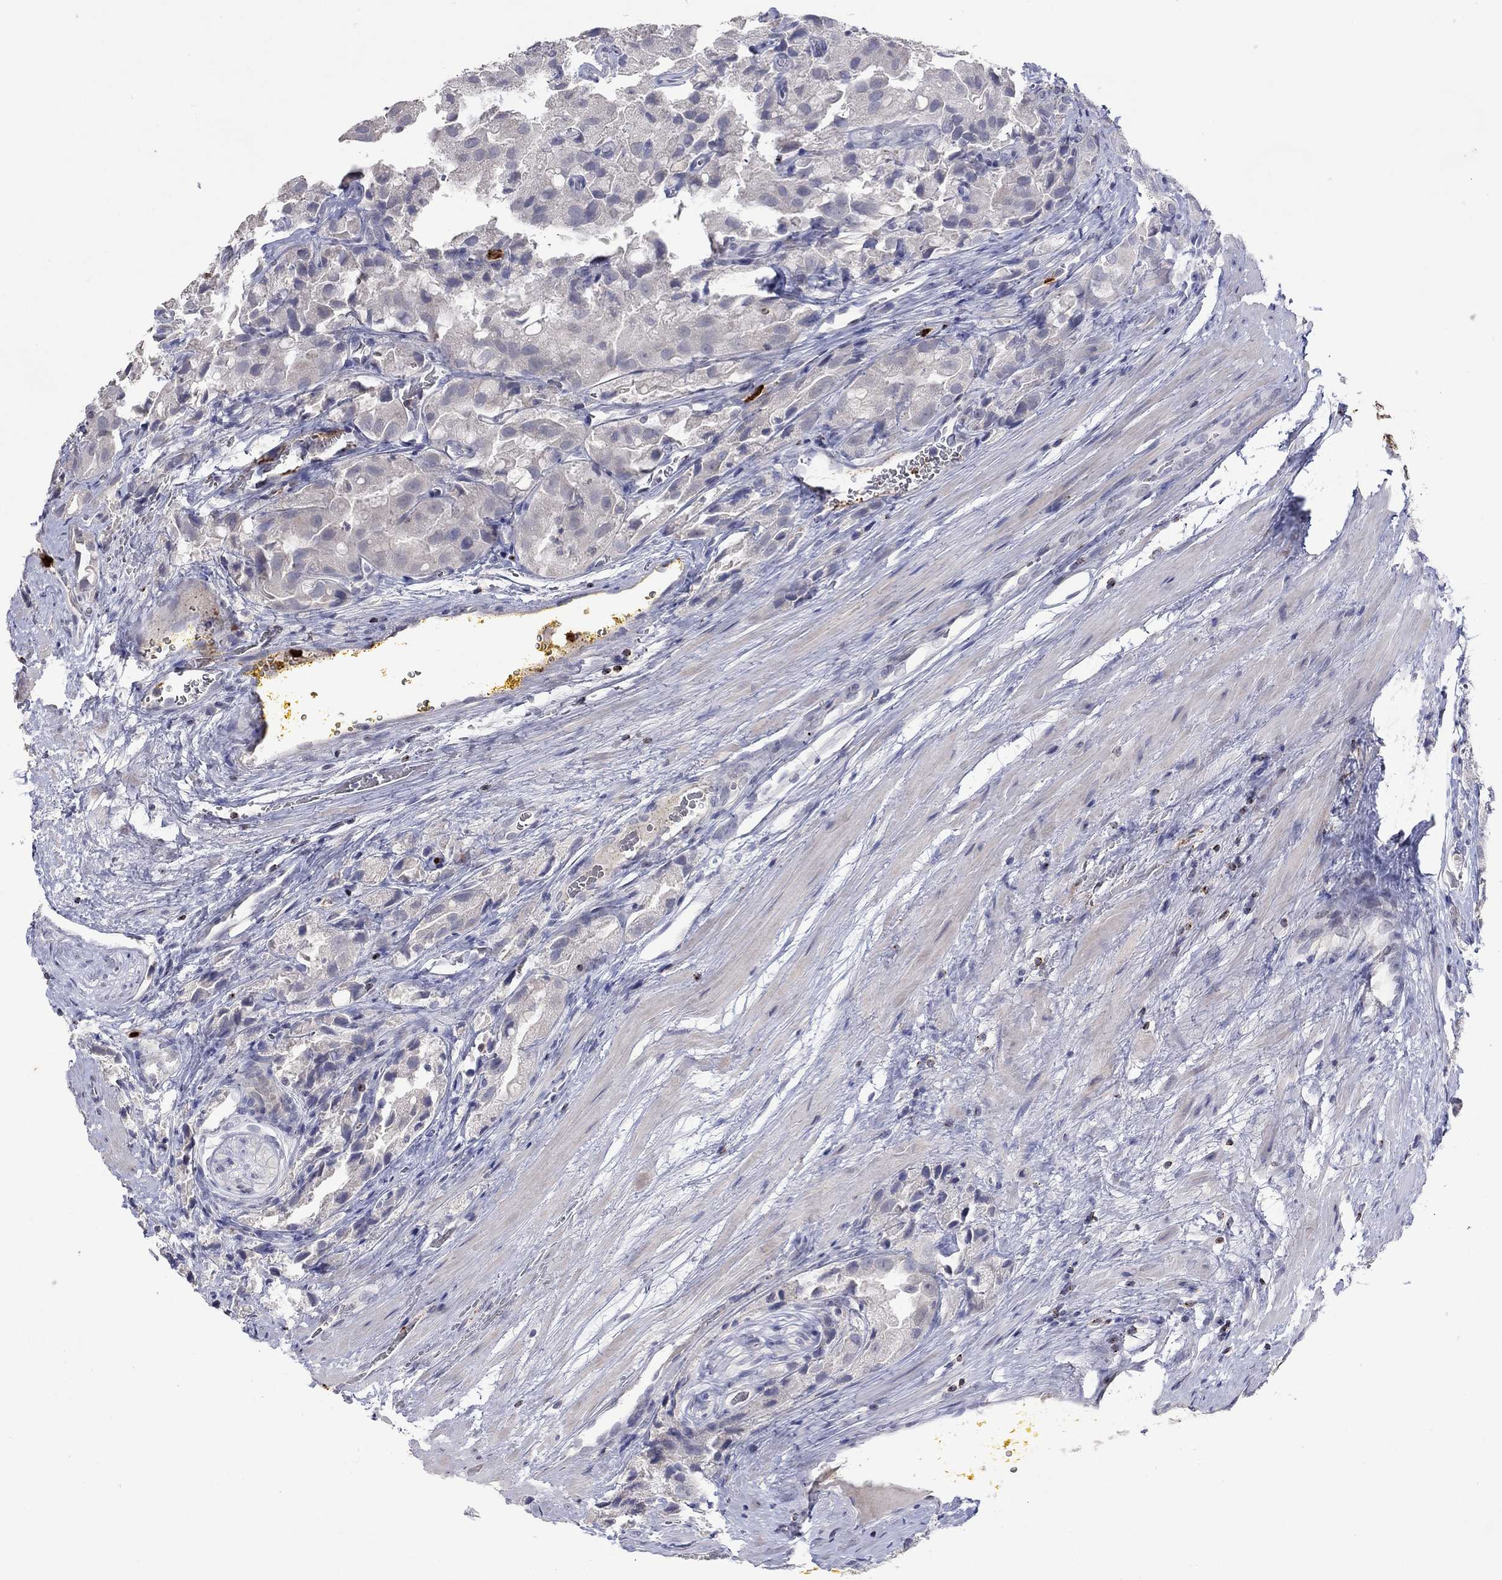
{"staining": {"intensity": "negative", "quantity": "none", "location": "none"}, "tissue": "prostate cancer", "cell_type": "Tumor cells", "image_type": "cancer", "snomed": [{"axis": "morphology", "description": "Adenocarcinoma, NOS"}, {"axis": "topography", "description": "Prostate and seminal vesicle, NOS"}, {"axis": "topography", "description": "Prostate"}], "caption": "High power microscopy micrograph of an immunohistochemistry (IHC) photomicrograph of prostate adenocarcinoma, revealing no significant positivity in tumor cells.", "gene": "CCL5", "patient": {"sex": "male", "age": 67}}